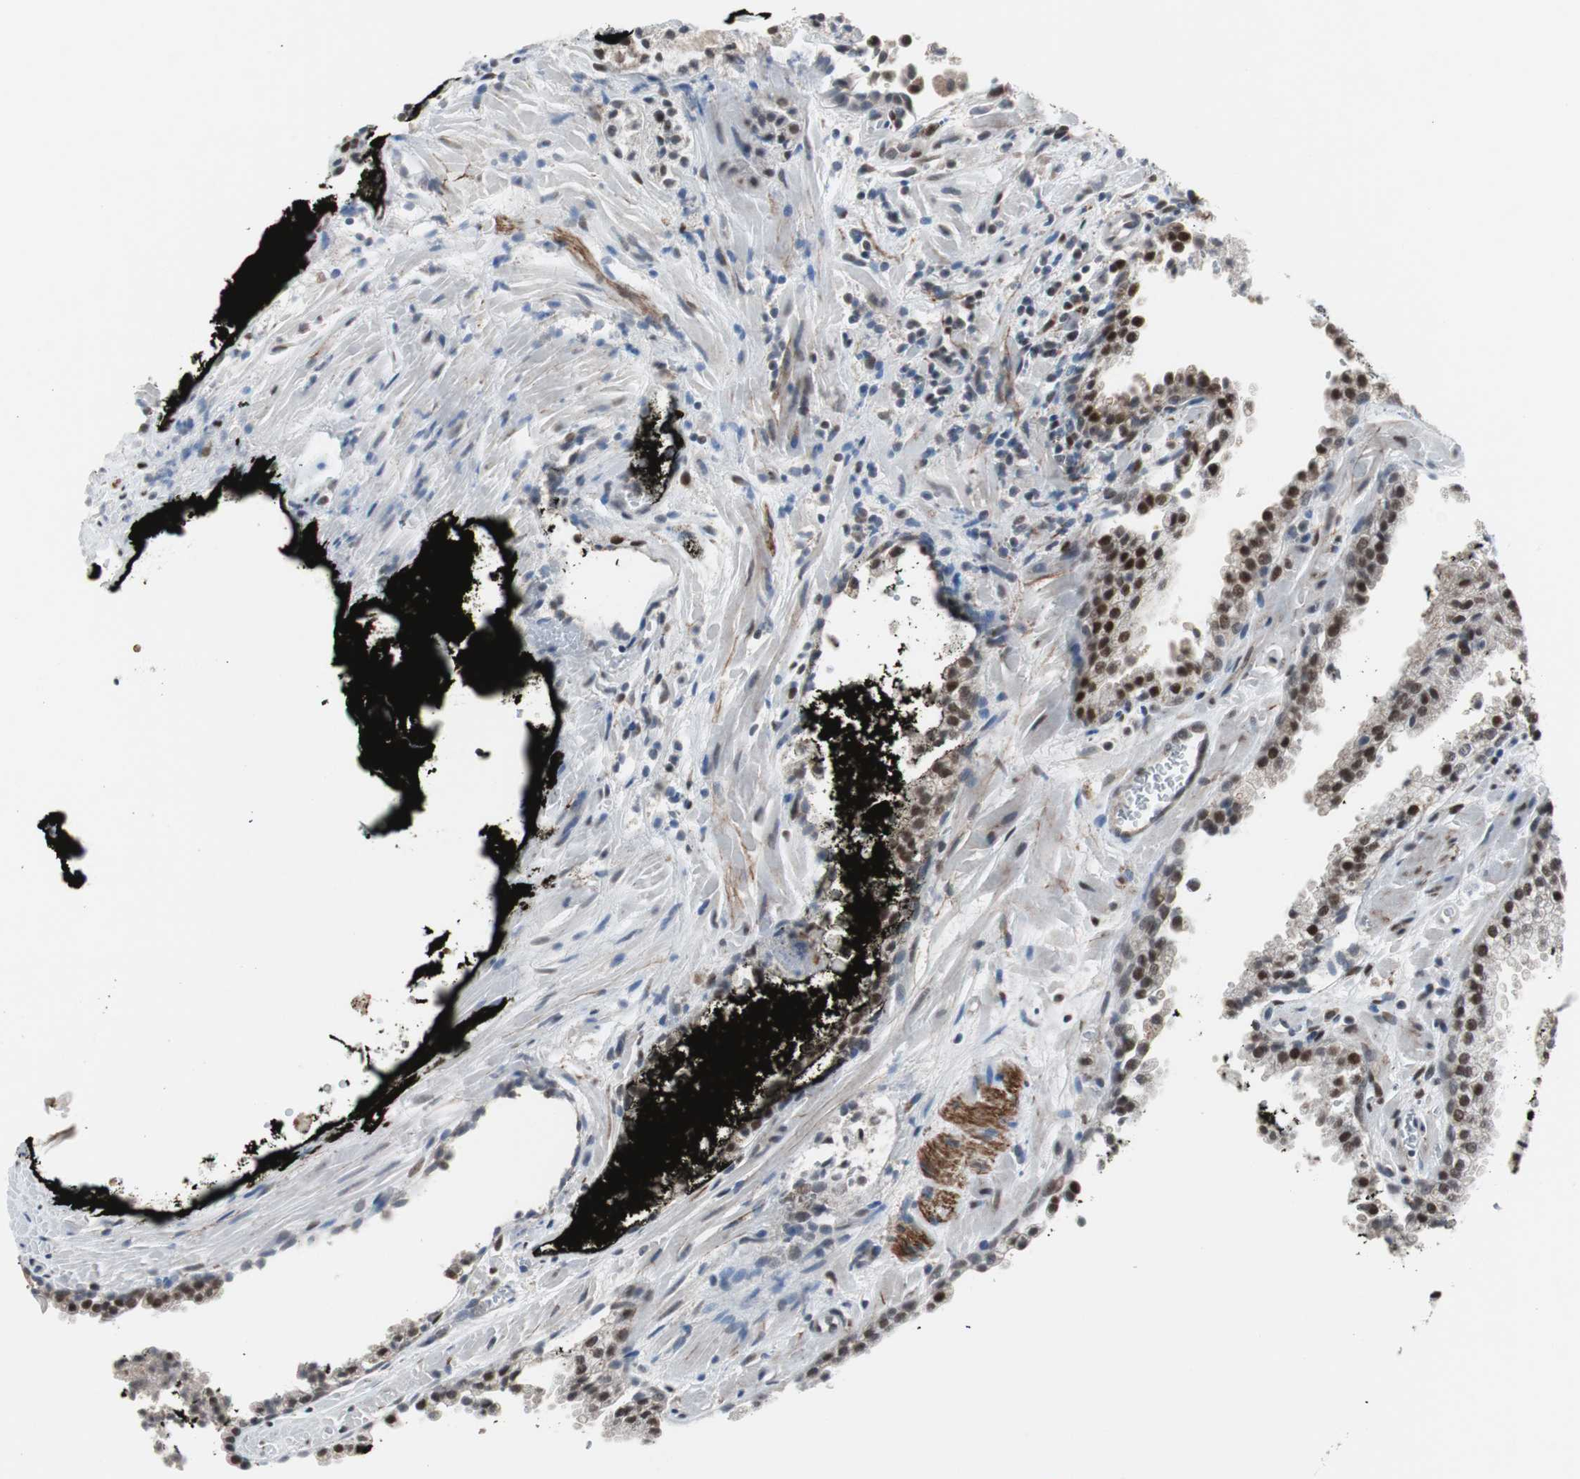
{"staining": {"intensity": "strong", "quantity": "25%-75%", "location": "nuclear"}, "tissue": "prostate cancer", "cell_type": "Tumor cells", "image_type": "cancer", "snomed": [{"axis": "morphology", "description": "Adenocarcinoma, High grade"}, {"axis": "topography", "description": "Prostate"}], "caption": "Prostate cancer (adenocarcinoma (high-grade)) tissue displays strong nuclear staining in about 25%-75% of tumor cells", "gene": "ZHX2", "patient": {"sex": "male", "age": 58}}